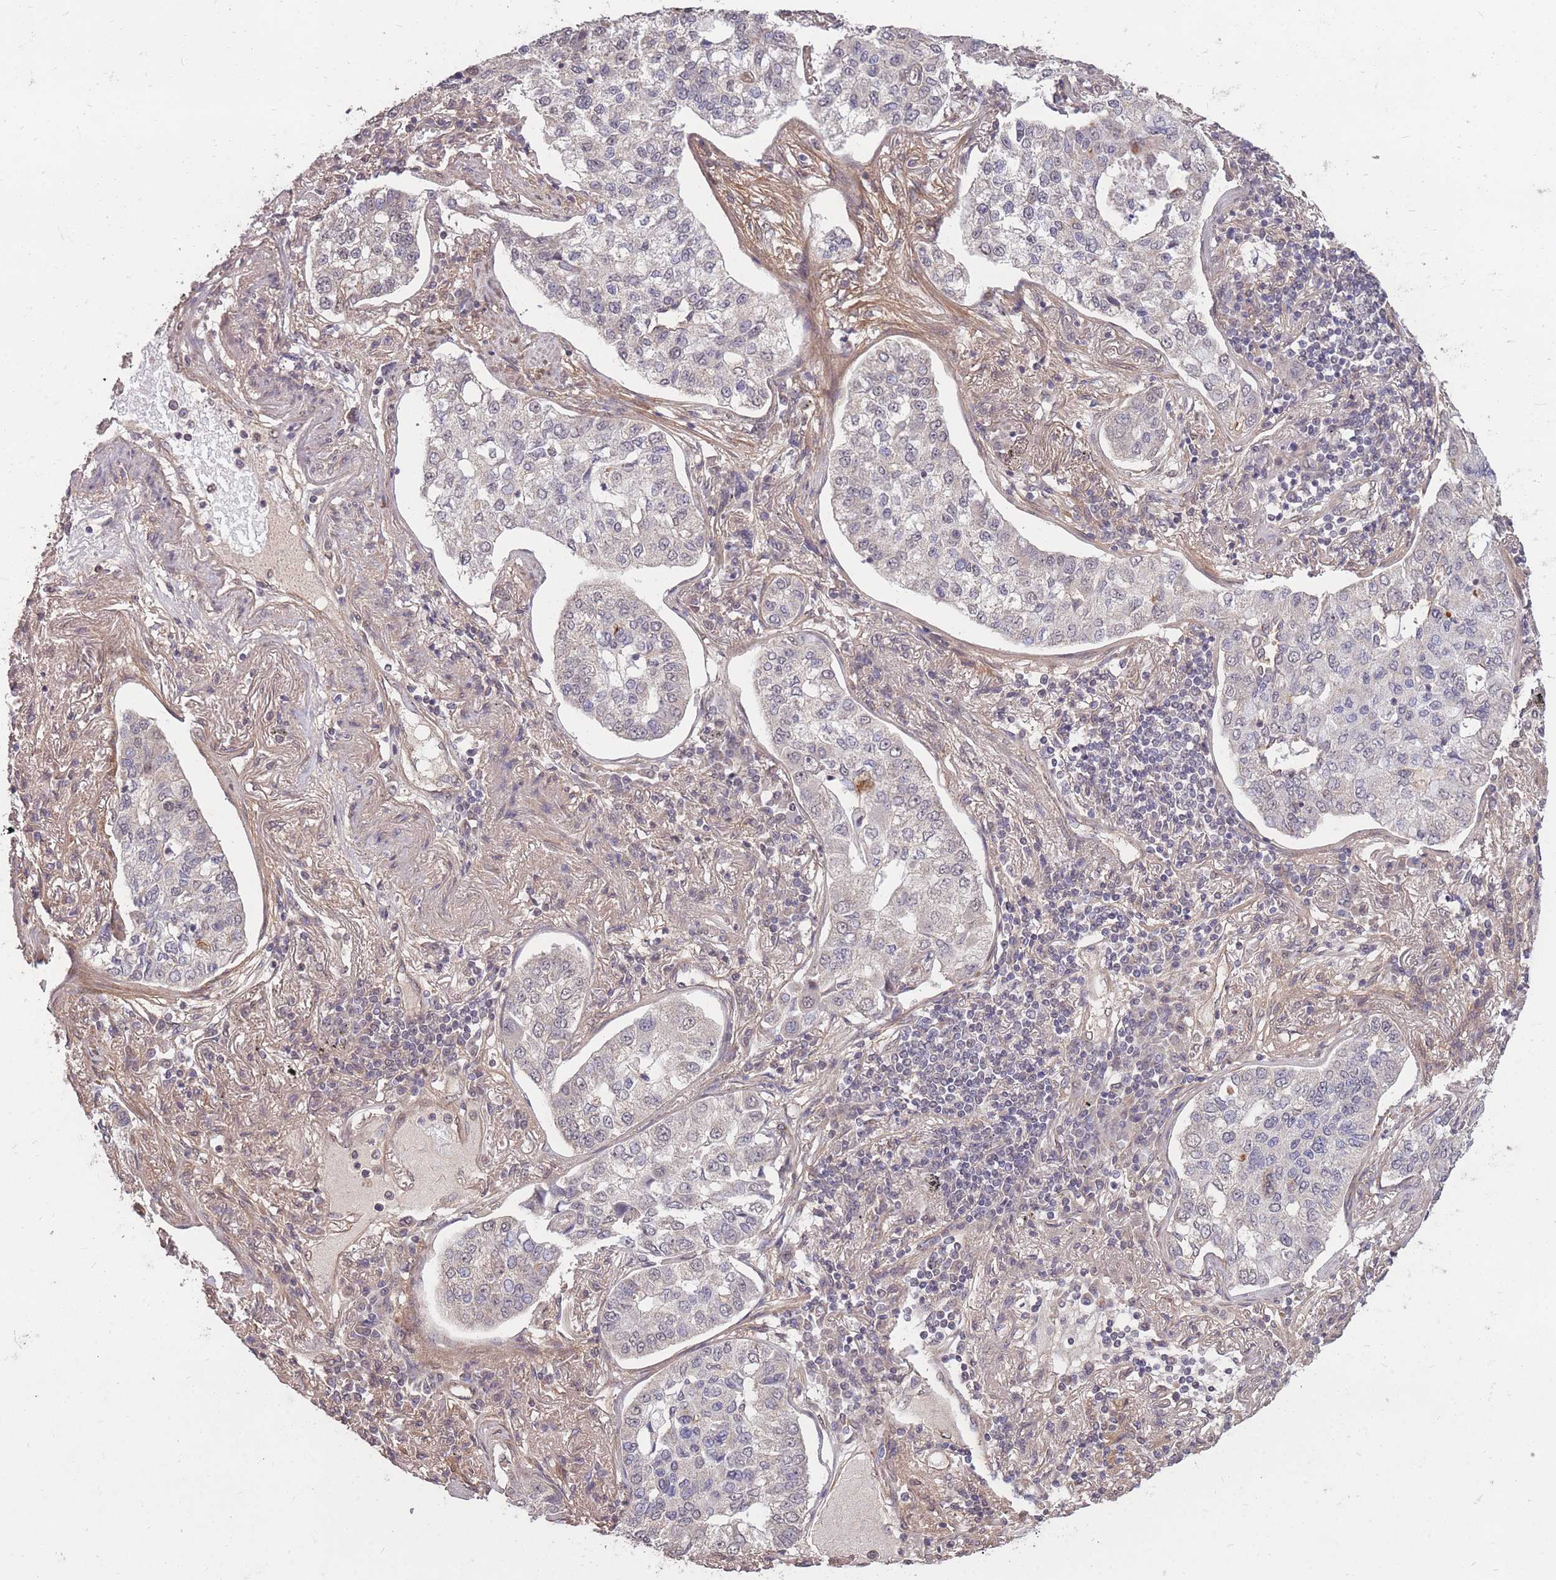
{"staining": {"intensity": "negative", "quantity": "none", "location": "none"}, "tissue": "lung cancer", "cell_type": "Tumor cells", "image_type": "cancer", "snomed": [{"axis": "morphology", "description": "Adenocarcinoma, NOS"}, {"axis": "topography", "description": "Lung"}], "caption": "There is no significant staining in tumor cells of lung adenocarcinoma. (Stains: DAB (3,3'-diaminobenzidine) immunohistochemistry with hematoxylin counter stain, Microscopy: brightfield microscopy at high magnification).", "gene": "DYNC1LI2", "patient": {"sex": "male", "age": 49}}